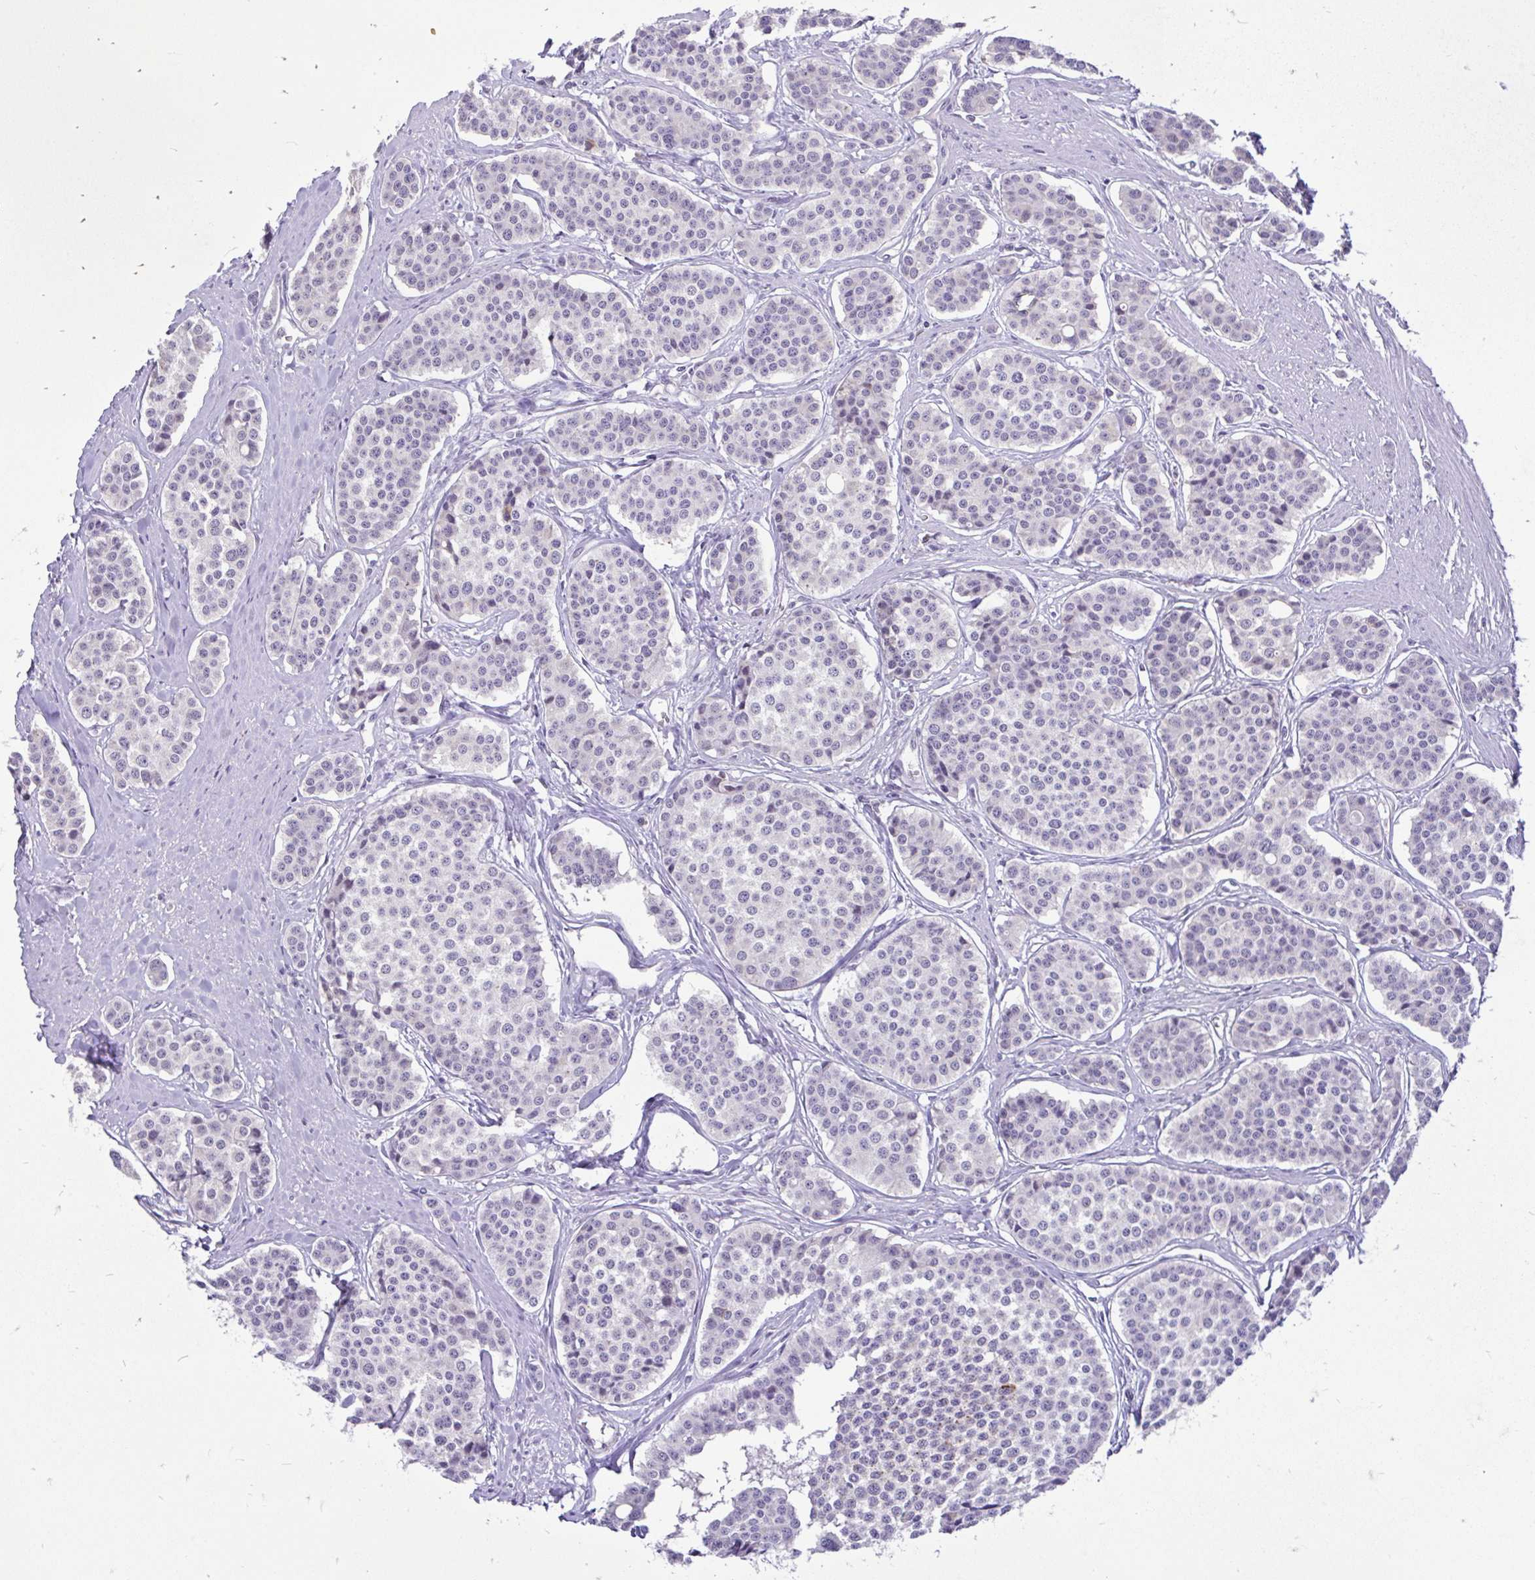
{"staining": {"intensity": "negative", "quantity": "none", "location": "none"}, "tissue": "carcinoid", "cell_type": "Tumor cells", "image_type": "cancer", "snomed": [{"axis": "morphology", "description": "Carcinoid, malignant, NOS"}, {"axis": "topography", "description": "Small intestine"}], "caption": "Immunohistochemistry photomicrograph of neoplastic tissue: human carcinoid (malignant) stained with DAB (3,3'-diaminobenzidine) demonstrates no significant protein positivity in tumor cells. (Immunohistochemistry (ihc), brightfield microscopy, high magnification).", "gene": "PYCR2", "patient": {"sex": "male", "age": 60}}